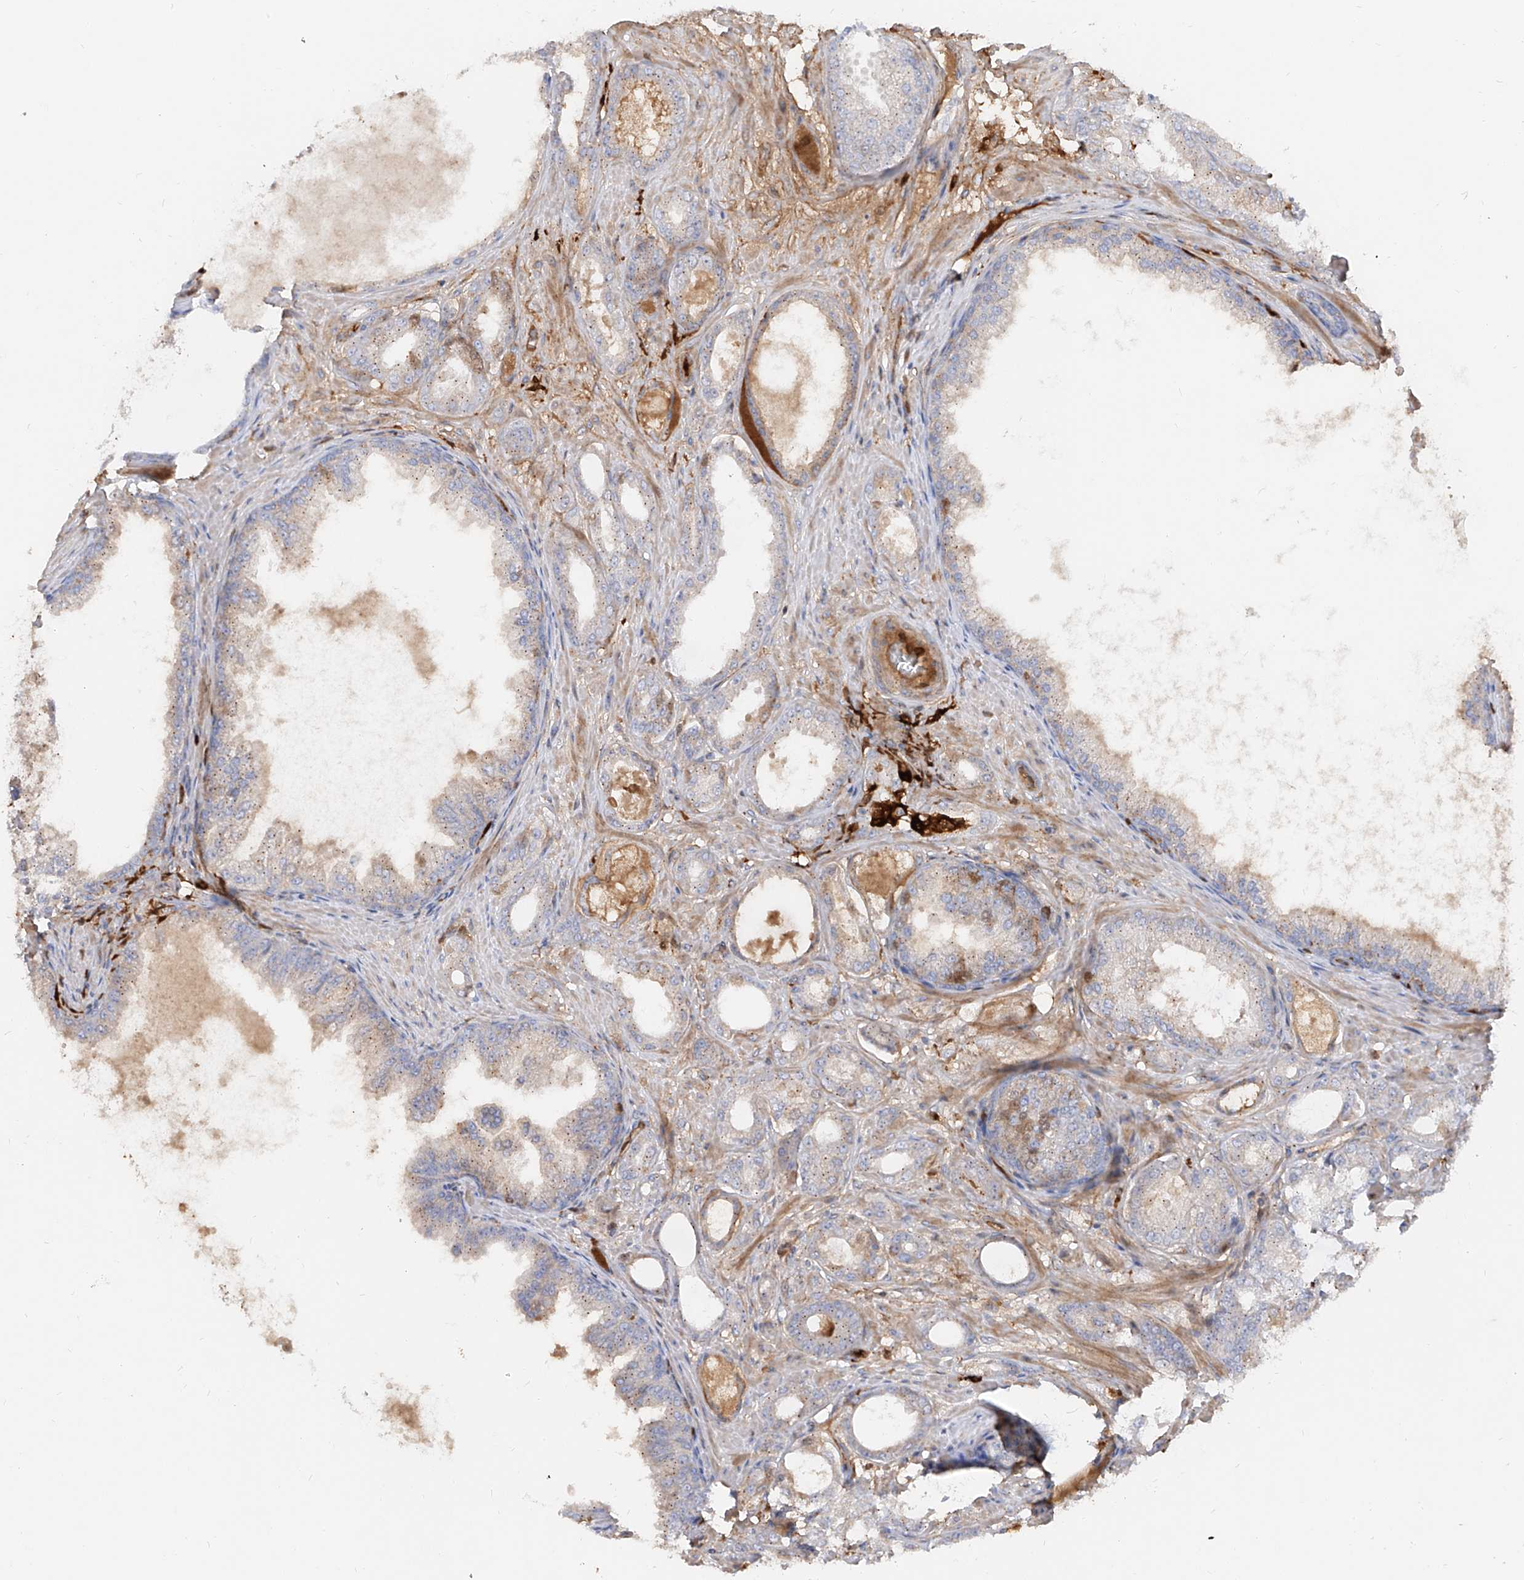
{"staining": {"intensity": "weak", "quantity": "<25%", "location": "cytoplasmic/membranous"}, "tissue": "prostate cancer", "cell_type": "Tumor cells", "image_type": "cancer", "snomed": [{"axis": "morphology", "description": "Adenocarcinoma, Low grade"}, {"axis": "topography", "description": "Prostate"}], "caption": "A high-resolution histopathology image shows immunohistochemistry (IHC) staining of prostate cancer, which displays no significant expression in tumor cells. (Stains: DAB IHC with hematoxylin counter stain, Microscopy: brightfield microscopy at high magnification).", "gene": "KYNU", "patient": {"sex": "male", "age": 63}}